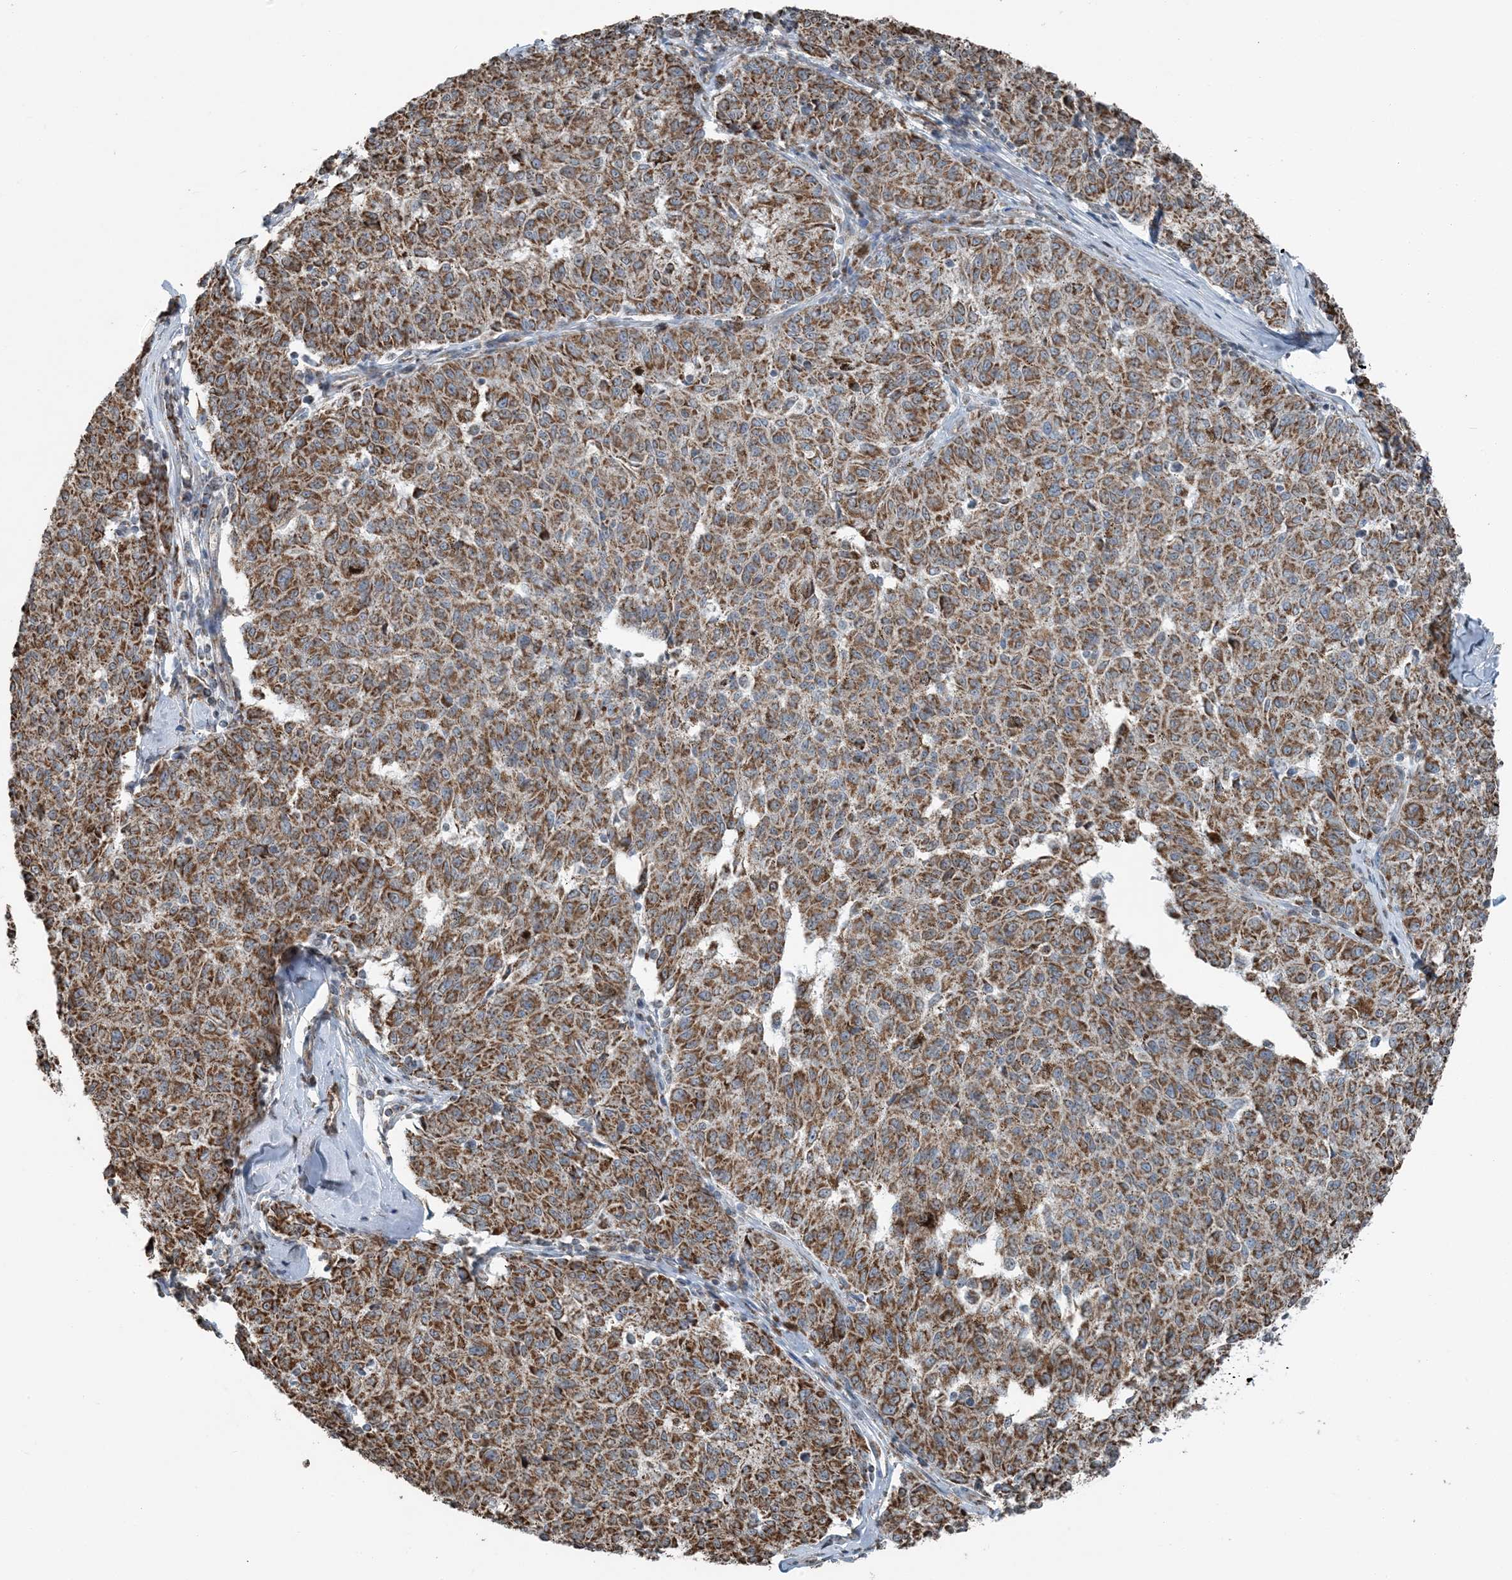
{"staining": {"intensity": "moderate", "quantity": ">75%", "location": "cytoplasmic/membranous"}, "tissue": "melanoma", "cell_type": "Tumor cells", "image_type": "cancer", "snomed": [{"axis": "morphology", "description": "Malignant melanoma, NOS"}, {"axis": "topography", "description": "Skin"}], "caption": "Immunohistochemical staining of human malignant melanoma exhibits medium levels of moderate cytoplasmic/membranous expression in approximately >75% of tumor cells.", "gene": "PILRB", "patient": {"sex": "female", "age": 72}}